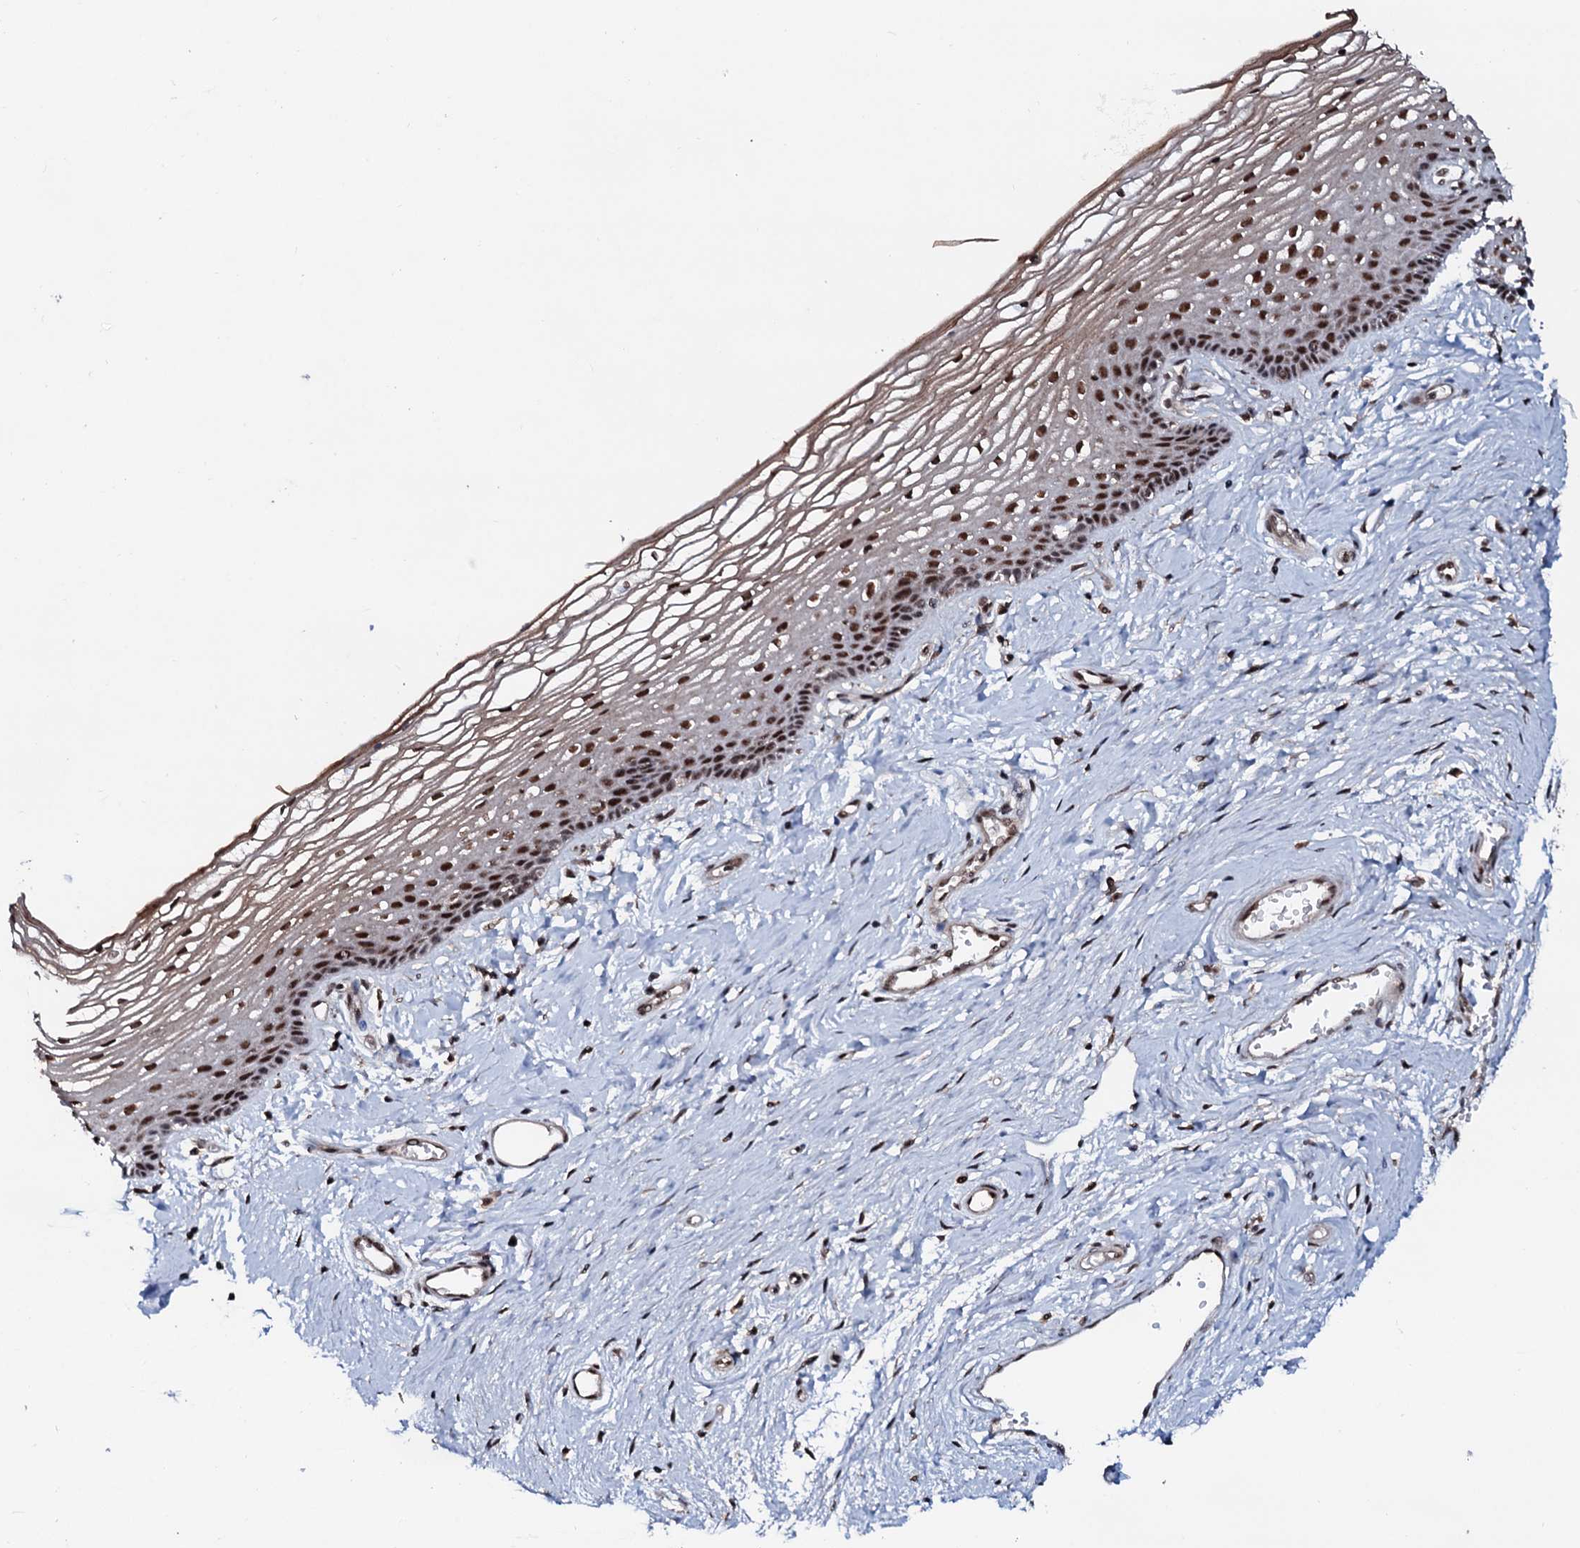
{"staining": {"intensity": "strong", "quantity": ">75%", "location": "nuclear"}, "tissue": "vagina", "cell_type": "Squamous epithelial cells", "image_type": "normal", "snomed": [{"axis": "morphology", "description": "Normal tissue, NOS"}, {"axis": "topography", "description": "Vagina"}], "caption": "Immunohistochemistry image of normal vagina stained for a protein (brown), which reveals high levels of strong nuclear staining in about >75% of squamous epithelial cells.", "gene": "PRPF18", "patient": {"sex": "female", "age": 46}}